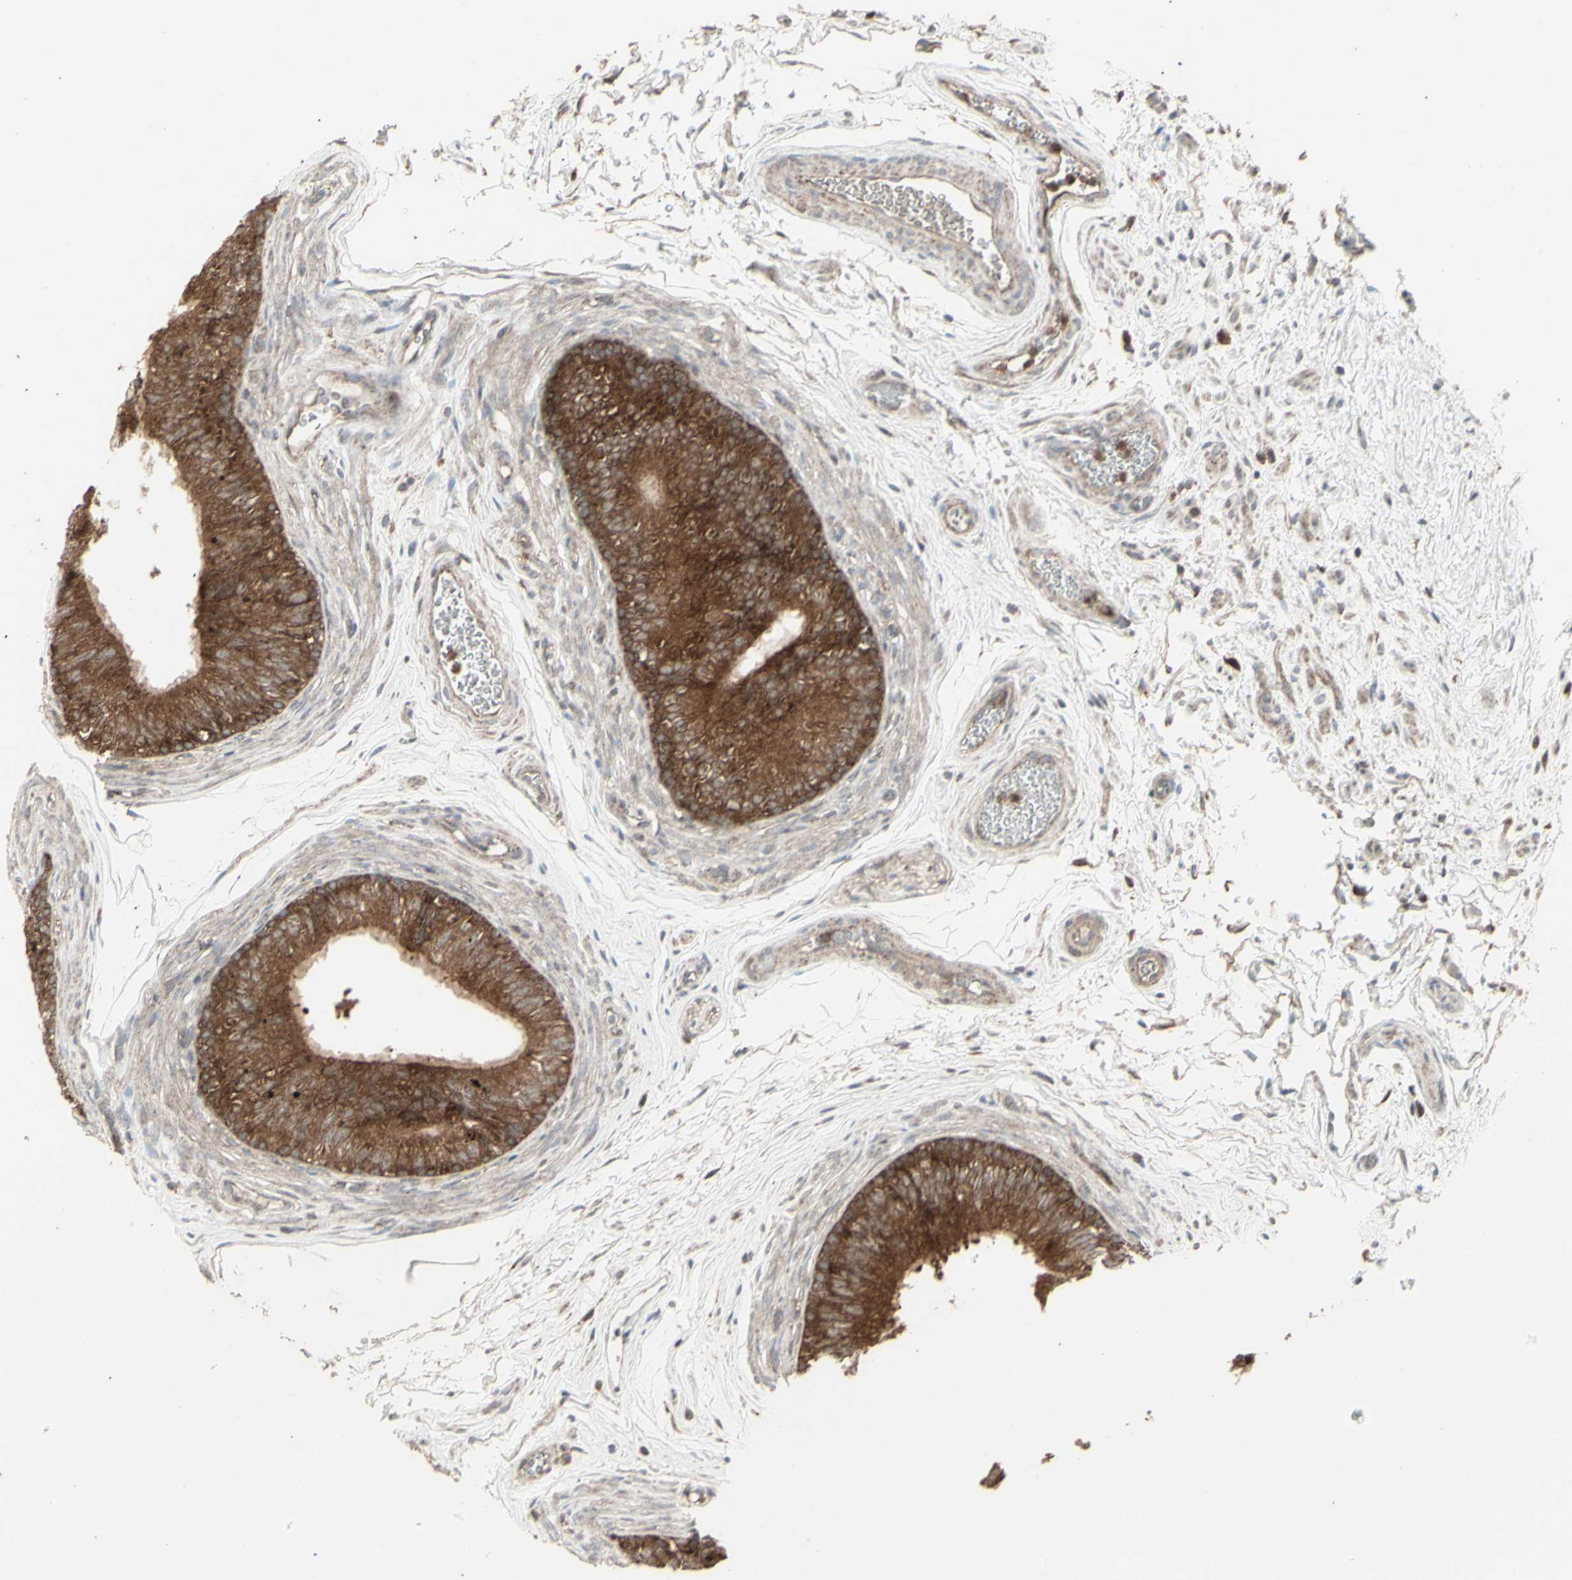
{"staining": {"intensity": "strong", "quantity": ">75%", "location": "cytoplasmic/membranous"}, "tissue": "epididymis", "cell_type": "Glandular cells", "image_type": "normal", "snomed": [{"axis": "morphology", "description": "Normal tissue, NOS"}, {"axis": "topography", "description": "Epididymis"}], "caption": "IHC staining of benign epididymis, which reveals high levels of strong cytoplasmic/membranous expression in approximately >75% of glandular cells indicating strong cytoplasmic/membranous protein expression. The staining was performed using DAB (brown) for protein detection and nuclei were counterstained in hematoxylin (blue).", "gene": "RNASEL", "patient": {"sex": "male", "age": 36}}